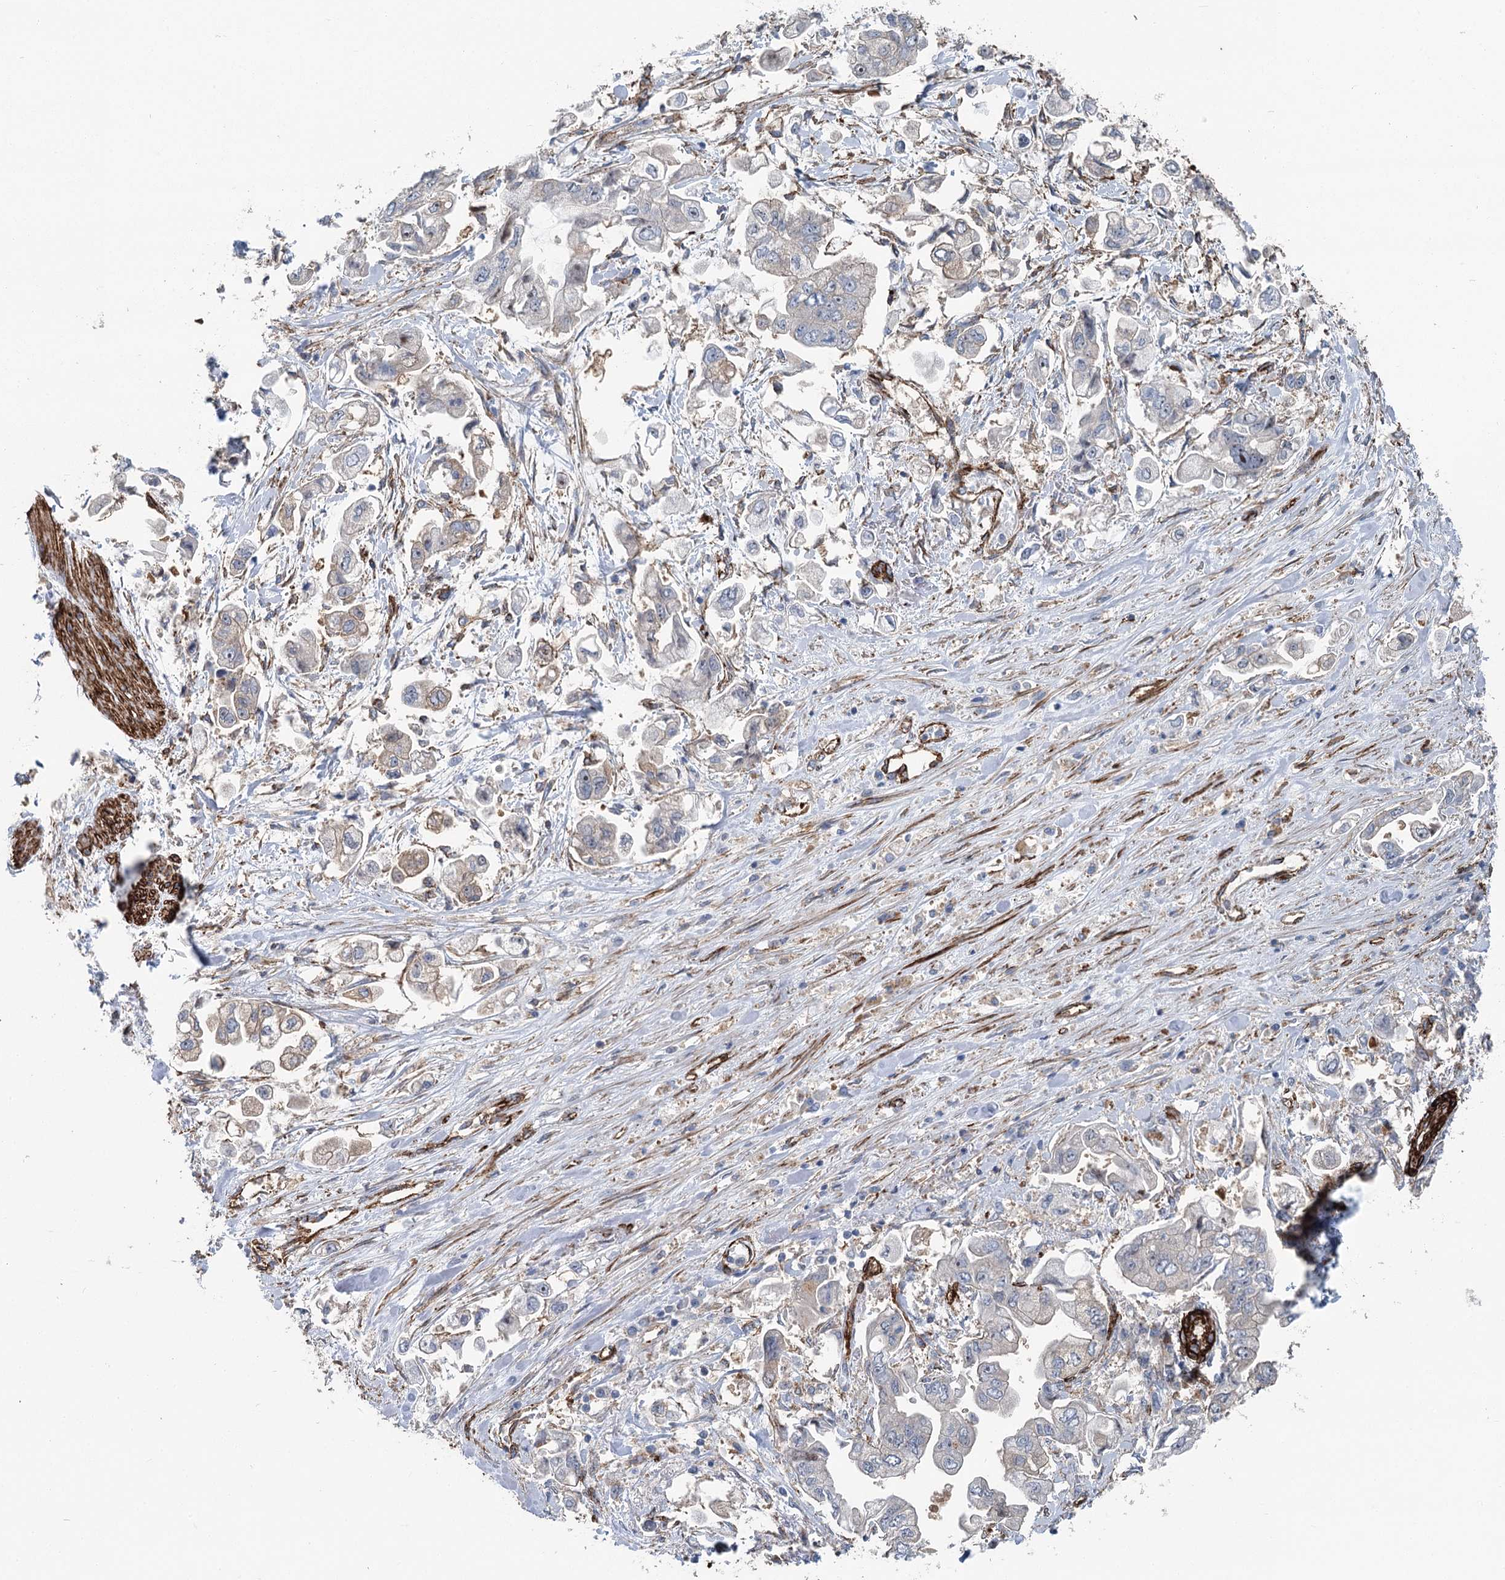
{"staining": {"intensity": "negative", "quantity": "none", "location": "none"}, "tissue": "stomach cancer", "cell_type": "Tumor cells", "image_type": "cancer", "snomed": [{"axis": "morphology", "description": "Adenocarcinoma, NOS"}, {"axis": "topography", "description": "Stomach"}], "caption": "Immunohistochemical staining of human stomach cancer displays no significant expression in tumor cells.", "gene": "IQSEC1", "patient": {"sex": "male", "age": 62}}